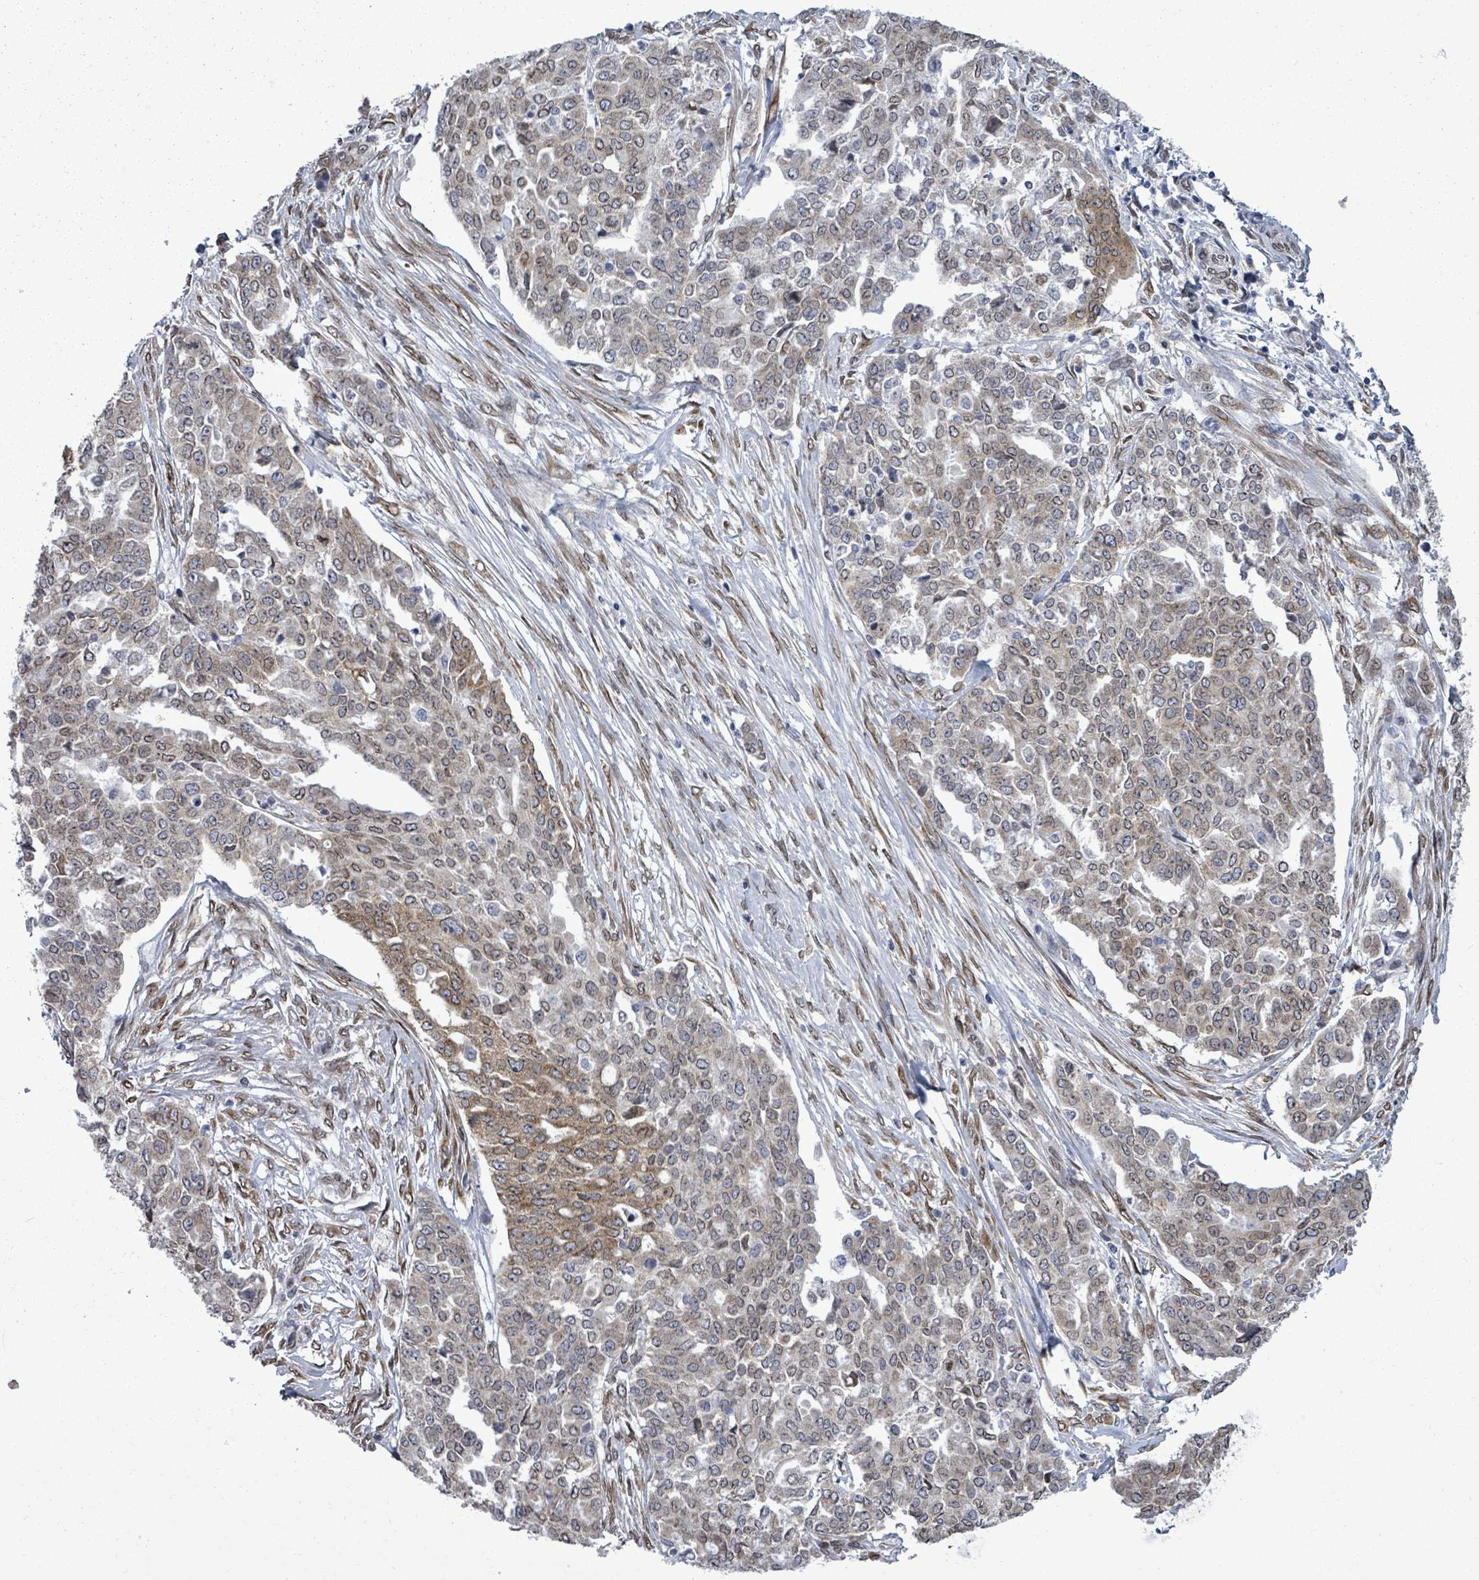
{"staining": {"intensity": "moderate", "quantity": "25%-75%", "location": "cytoplasmic/membranous"}, "tissue": "ovarian cancer", "cell_type": "Tumor cells", "image_type": "cancer", "snomed": [{"axis": "morphology", "description": "Cystadenocarcinoma, serous, NOS"}, {"axis": "topography", "description": "Soft tissue"}, {"axis": "topography", "description": "Ovary"}], "caption": "A high-resolution photomicrograph shows immunohistochemistry (IHC) staining of ovarian cancer (serous cystadenocarcinoma), which shows moderate cytoplasmic/membranous expression in approximately 25%-75% of tumor cells.", "gene": "ARFGAP1", "patient": {"sex": "female", "age": 57}}